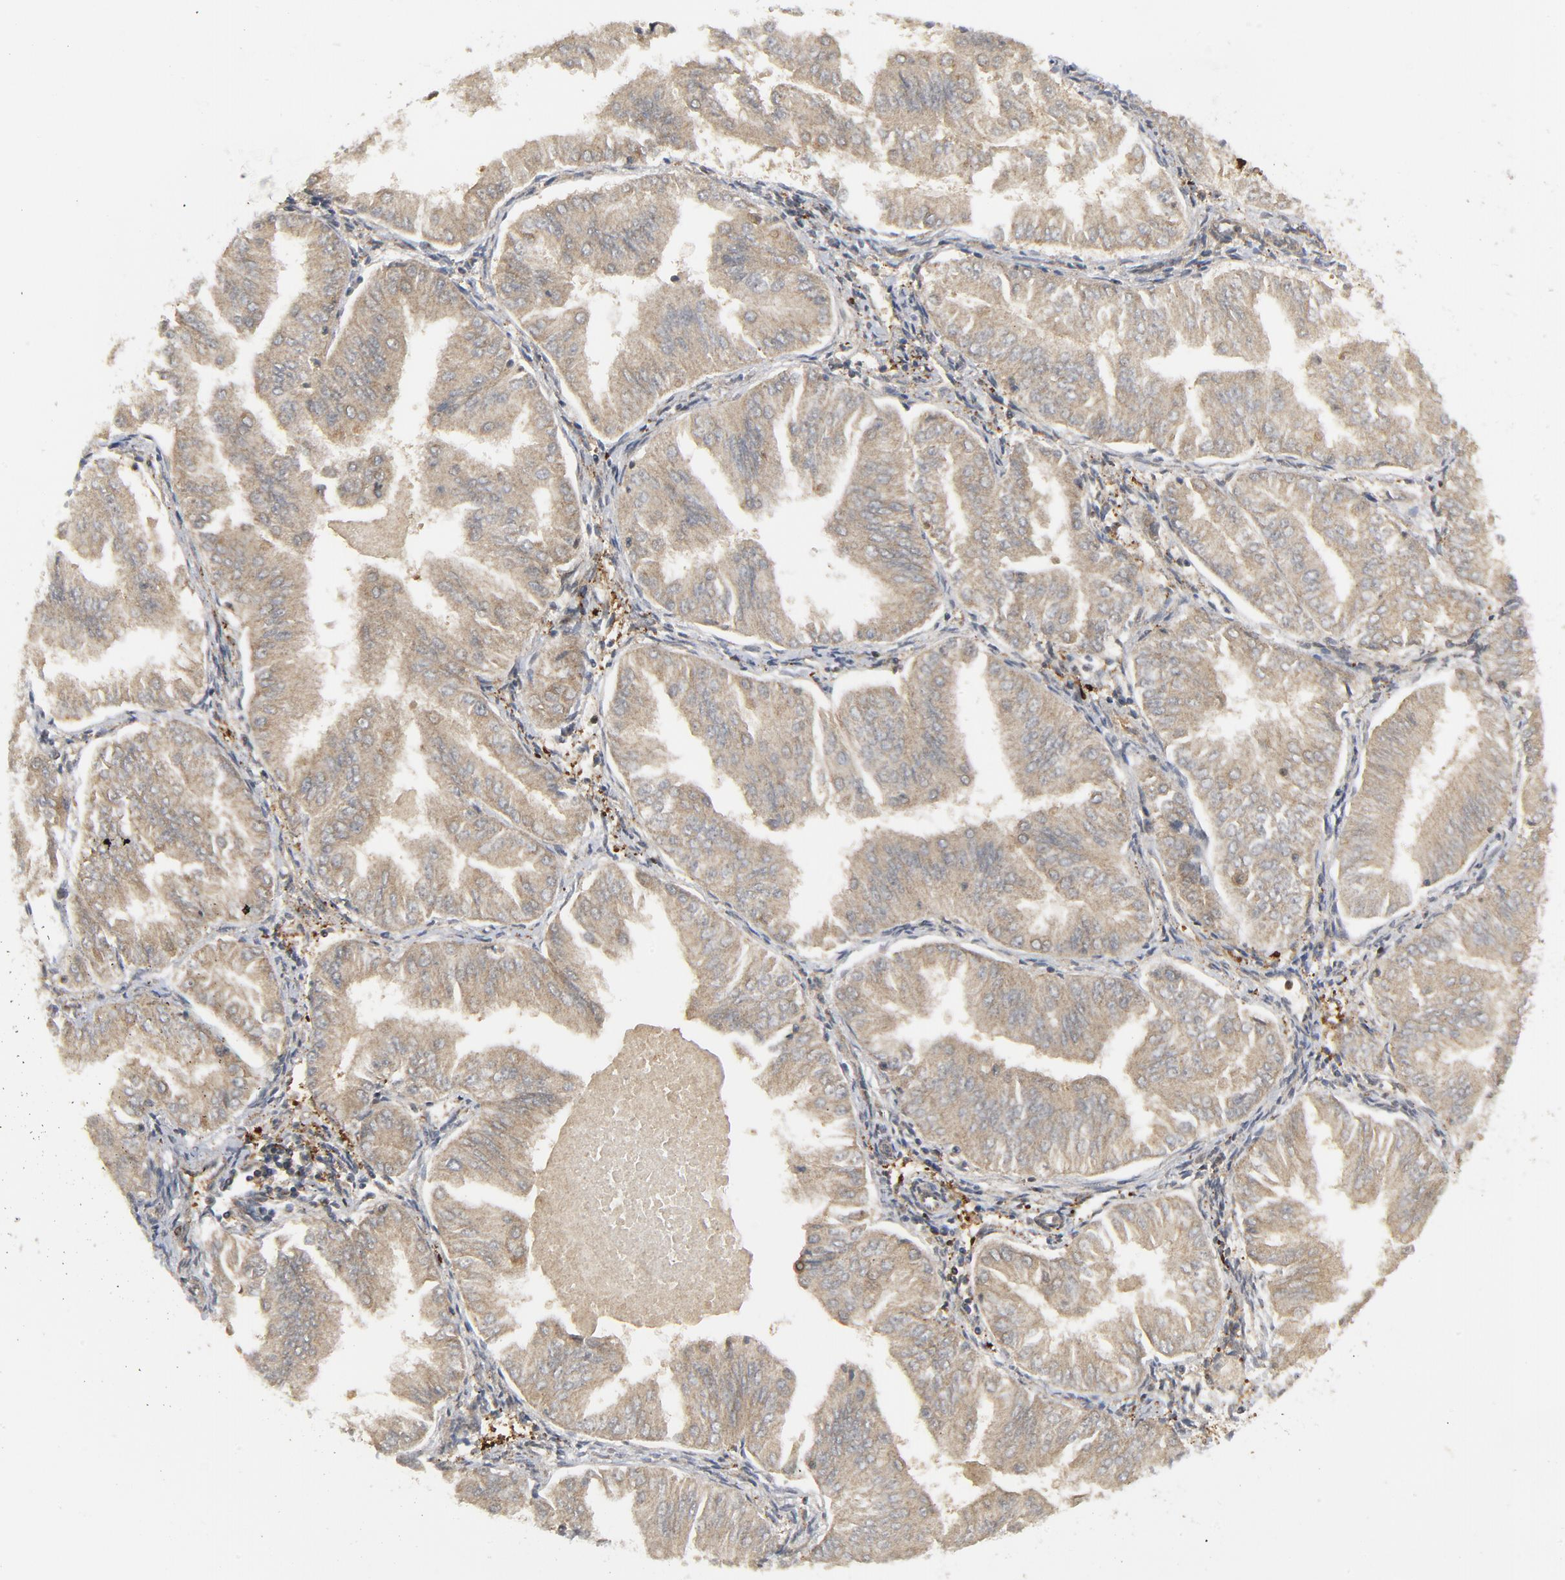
{"staining": {"intensity": "weak", "quantity": ">75%", "location": "cytoplasmic/membranous"}, "tissue": "endometrial cancer", "cell_type": "Tumor cells", "image_type": "cancer", "snomed": [{"axis": "morphology", "description": "Adenocarcinoma, NOS"}, {"axis": "topography", "description": "Endometrium"}], "caption": "Endometrial cancer (adenocarcinoma) was stained to show a protein in brown. There is low levels of weak cytoplasmic/membranous positivity in about >75% of tumor cells.", "gene": "YES1", "patient": {"sex": "female", "age": 53}}